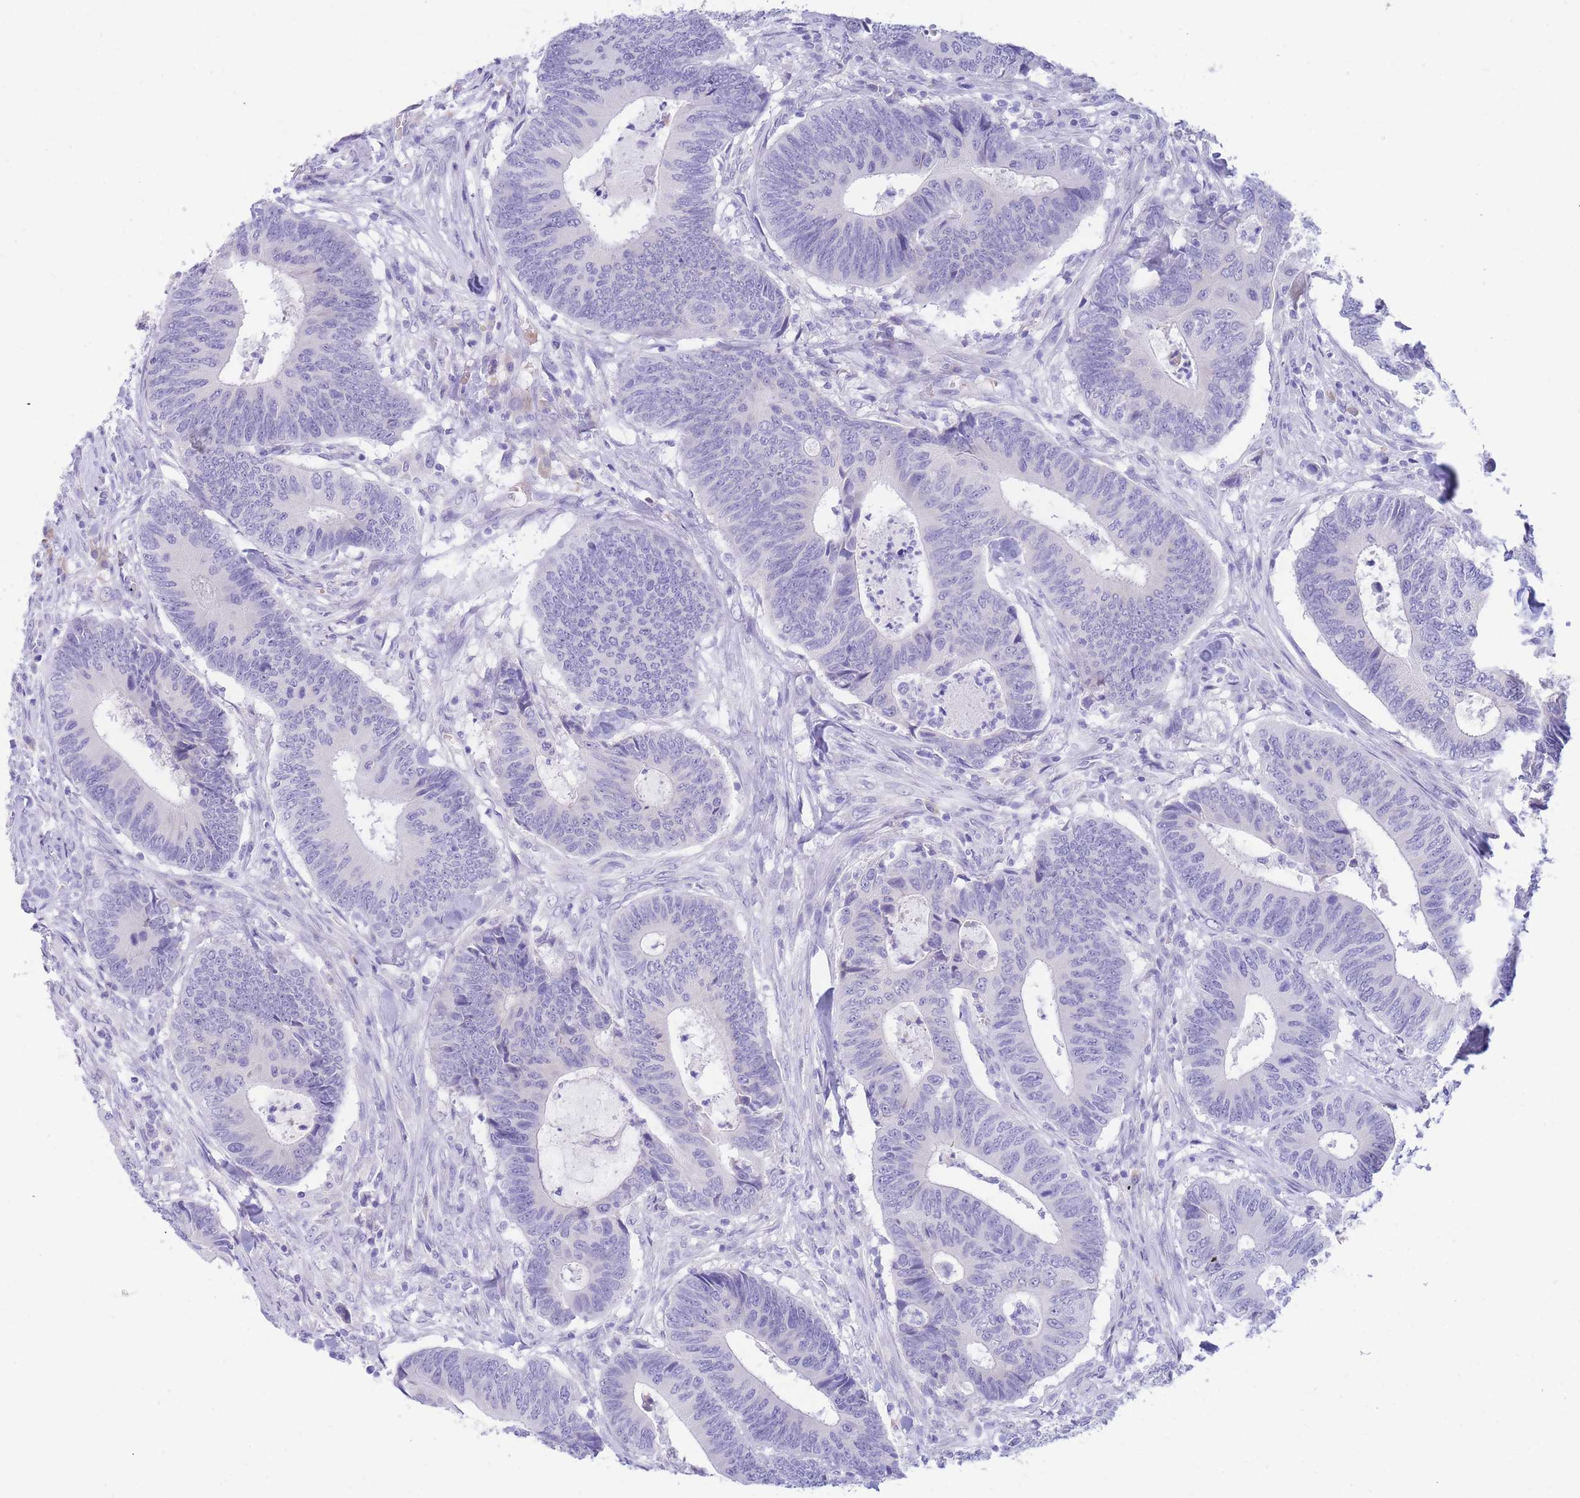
{"staining": {"intensity": "negative", "quantity": "none", "location": "none"}, "tissue": "colorectal cancer", "cell_type": "Tumor cells", "image_type": "cancer", "snomed": [{"axis": "morphology", "description": "Adenocarcinoma, NOS"}, {"axis": "topography", "description": "Colon"}], "caption": "Adenocarcinoma (colorectal) was stained to show a protein in brown. There is no significant staining in tumor cells. Nuclei are stained in blue.", "gene": "SSUH2", "patient": {"sex": "male", "age": 87}}